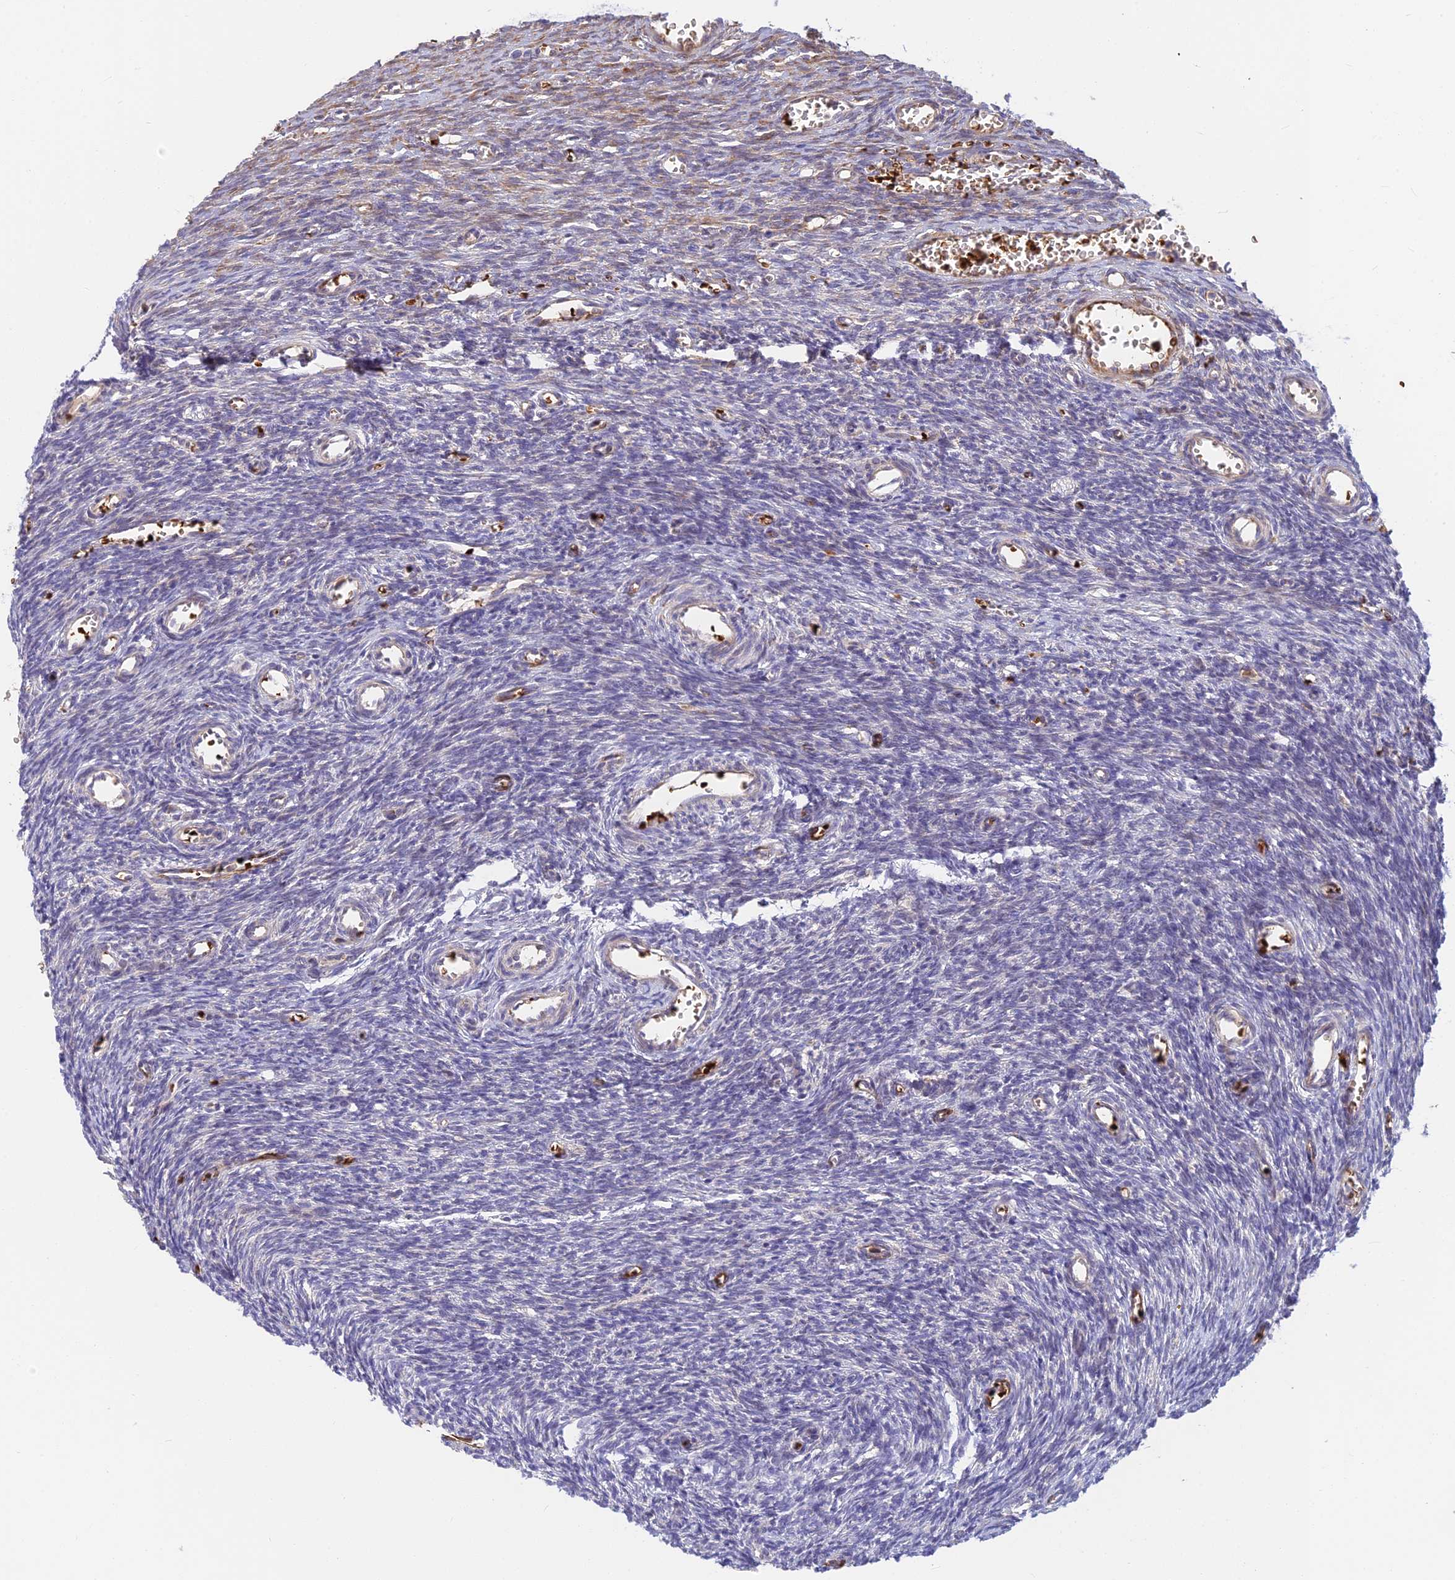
{"staining": {"intensity": "negative", "quantity": "none", "location": "none"}, "tissue": "ovary", "cell_type": "Ovarian stroma cells", "image_type": "normal", "snomed": [{"axis": "morphology", "description": "Normal tissue, NOS"}, {"axis": "topography", "description": "Ovary"}], "caption": "The immunohistochemistry (IHC) micrograph has no significant staining in ovarian stroma cells of ovary.", "gene": "UFSP2", "patient": {"sex": "female", "age": 39}}